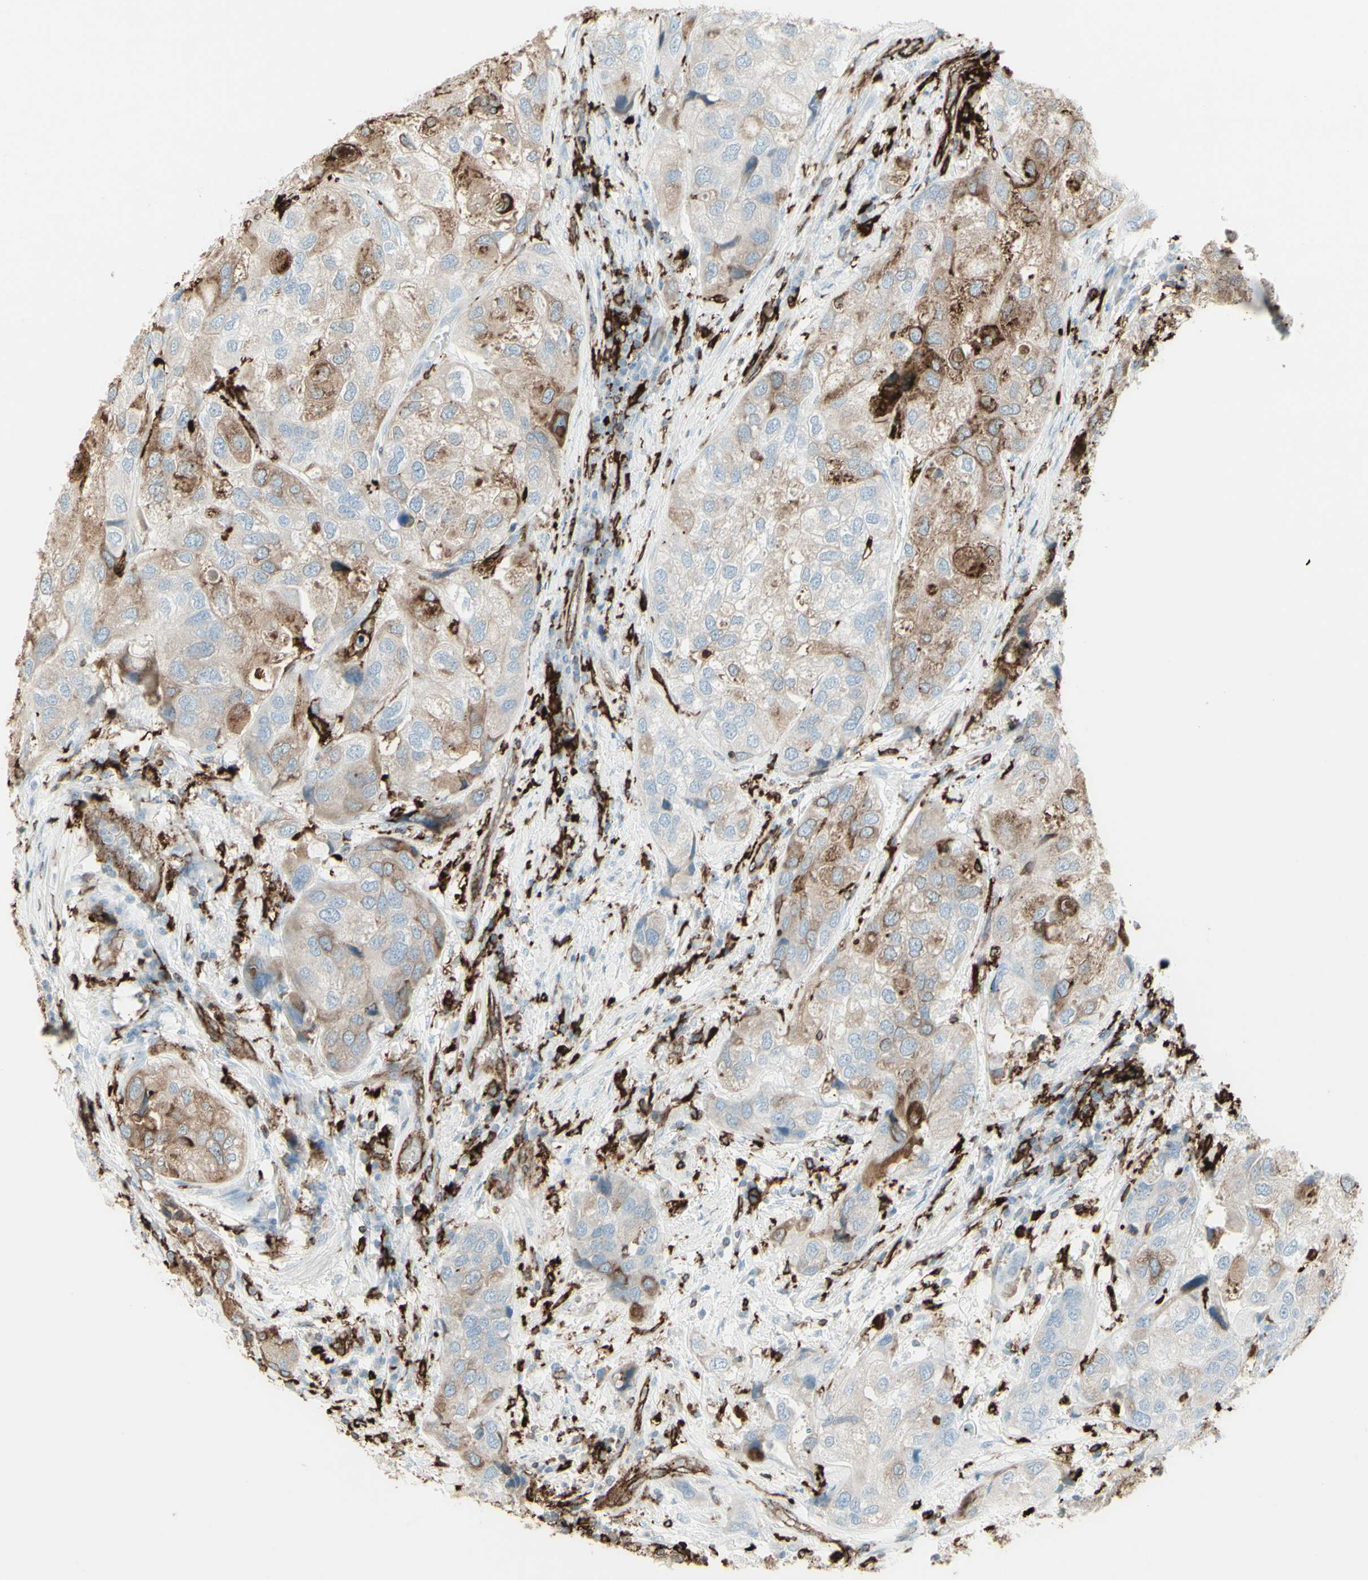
{"staining": {"intensity": "moderate", "quantity": "<25%", "location": "cytoplasmic/membranous"}, "tissue": "urothelial cancer", "cell_type": "Tumor cells", "image_type": "cancer", "snomed": [{"axis": "morphology", "description": "Urothelial carcinoma, High grade"}, {"axis": "topography", "description": "Urinary bladder"}], "caption": "Protein positivity by IHC demonstrates moderate cytoplasmic/membranous positivity in approximately <25% of tumor cells in high-grade urothelial carcinoma. The staining was performed using DAB to visualize the protein expression in brown, while the nuclei were stained in blue with hematoxylin (Magnification: 20x).", "gene": "HLA-DPB1", "patient": {"sex": "female", "age": 64}}